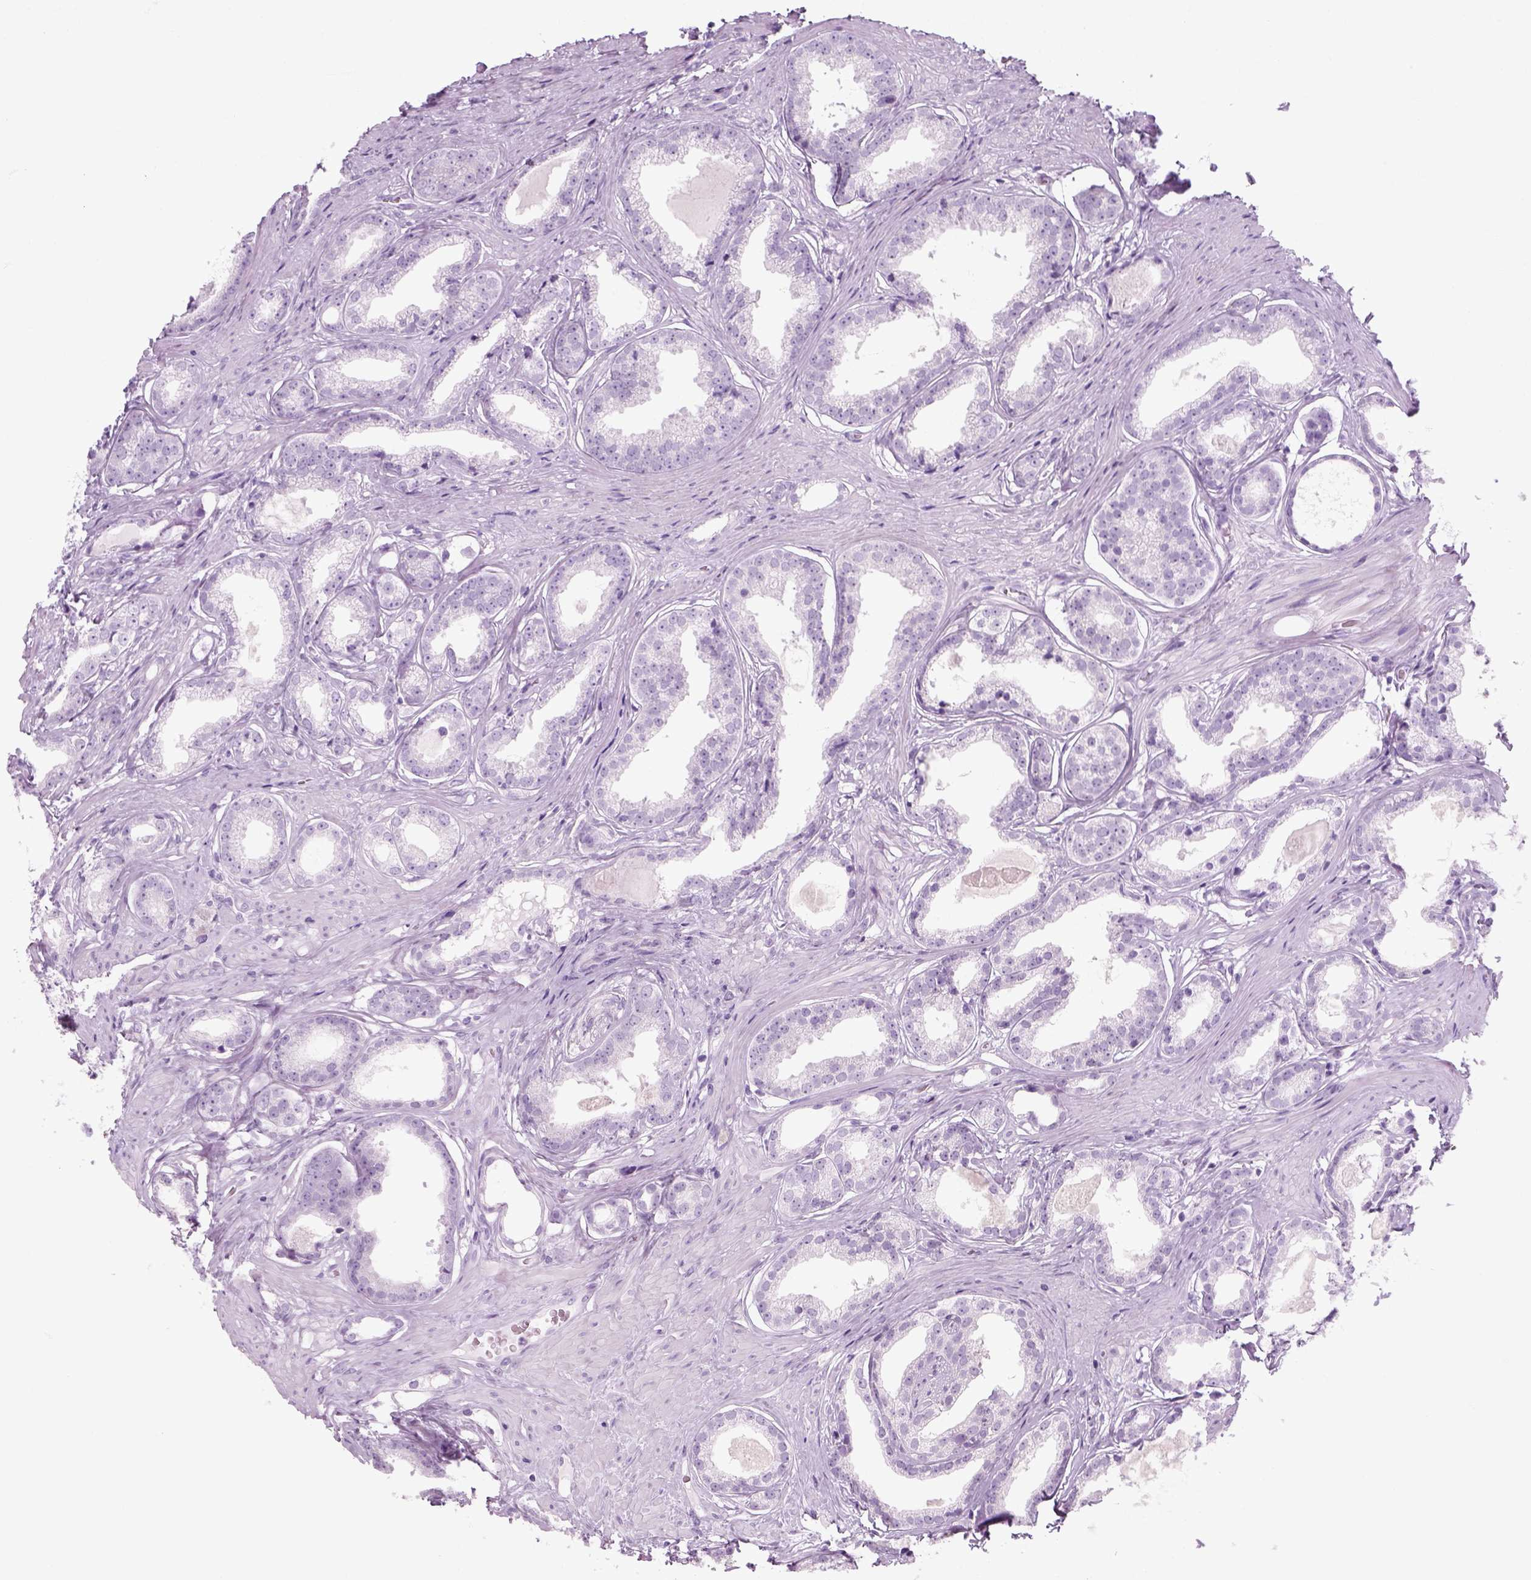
{"staining": {"intensity": "negative", "quantity": "none", "location": "none"}, "tissue": "prostate cancer", "cell_type": "Tumor cells", "image_type": "cancer", "snomed": [{"axis": "morphology", "description": "Adenocarcinoma, Low grade"}, {"axis": "topography", "description": "Prostate"}], "caption": "High power microscopy image of an immunohistochemistry (IHC) histopathology image of prostate cancer (adenocarcinoma (low-grade)), revealing no significant staining in tumor cells.", "gene": "SLC12A5", "patient": {"sex": "male", "age": 65}}